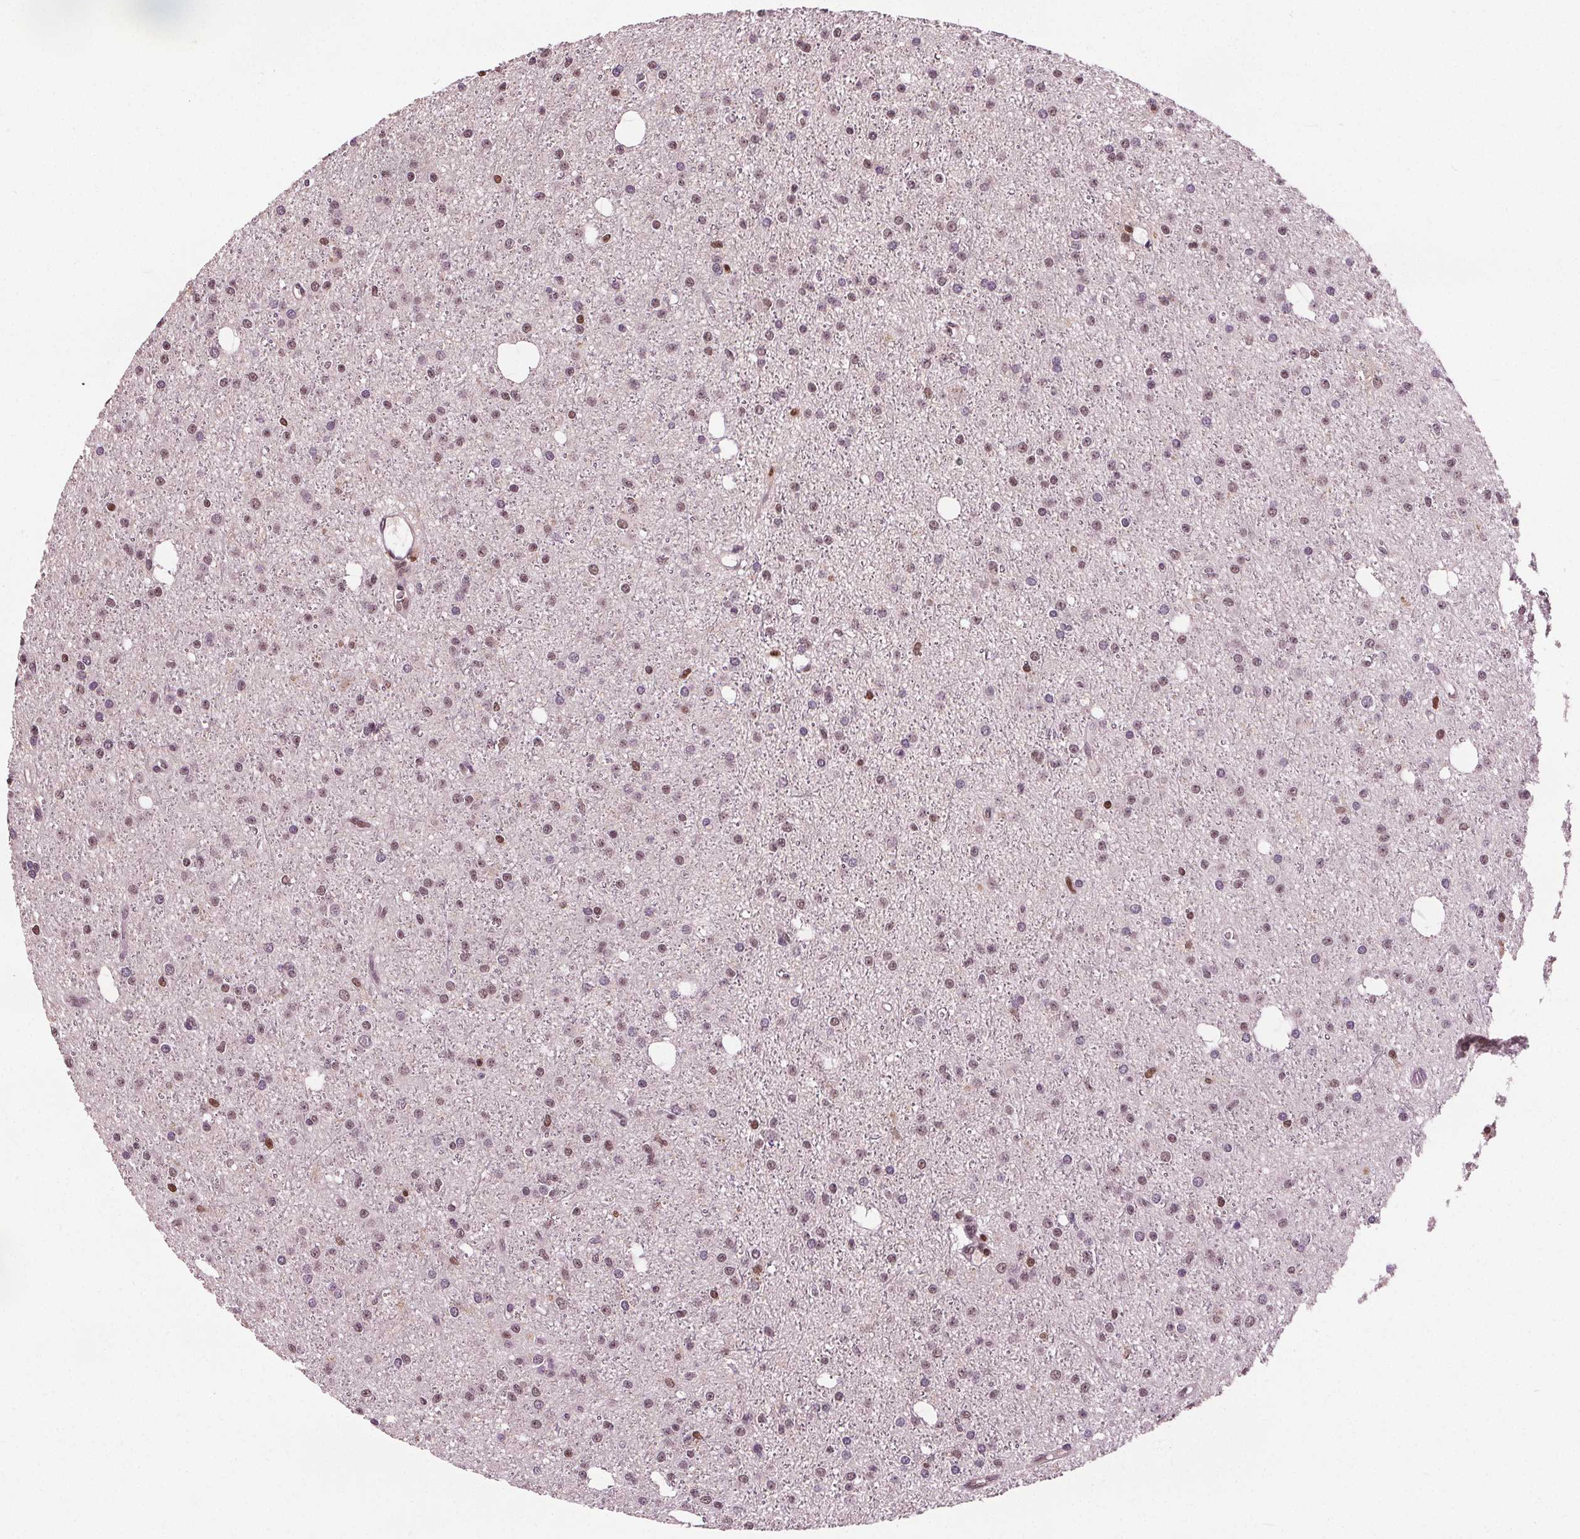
{"staining": {"intensity": "moderate", "quantity": "<25%", "location": "nuclear"}, "tissue": "glioma", "cell_type": "Tumor cells", "image_type": "cancer", "snomed": [{"axis": "morphology", "description": "Glioma, malignant, Low grade"}, {"axis": "topography", "description": "Brain"}], "caption": "IHC image of neoplastic tissue: human glioma stained using IHC displays low levels of moderate protein expression localized specifically in the nuclear of tumor cells, appearing as a nuclear brown color.", "gene": "DDX11", "patient": {"sex": "male", "age": 27}}